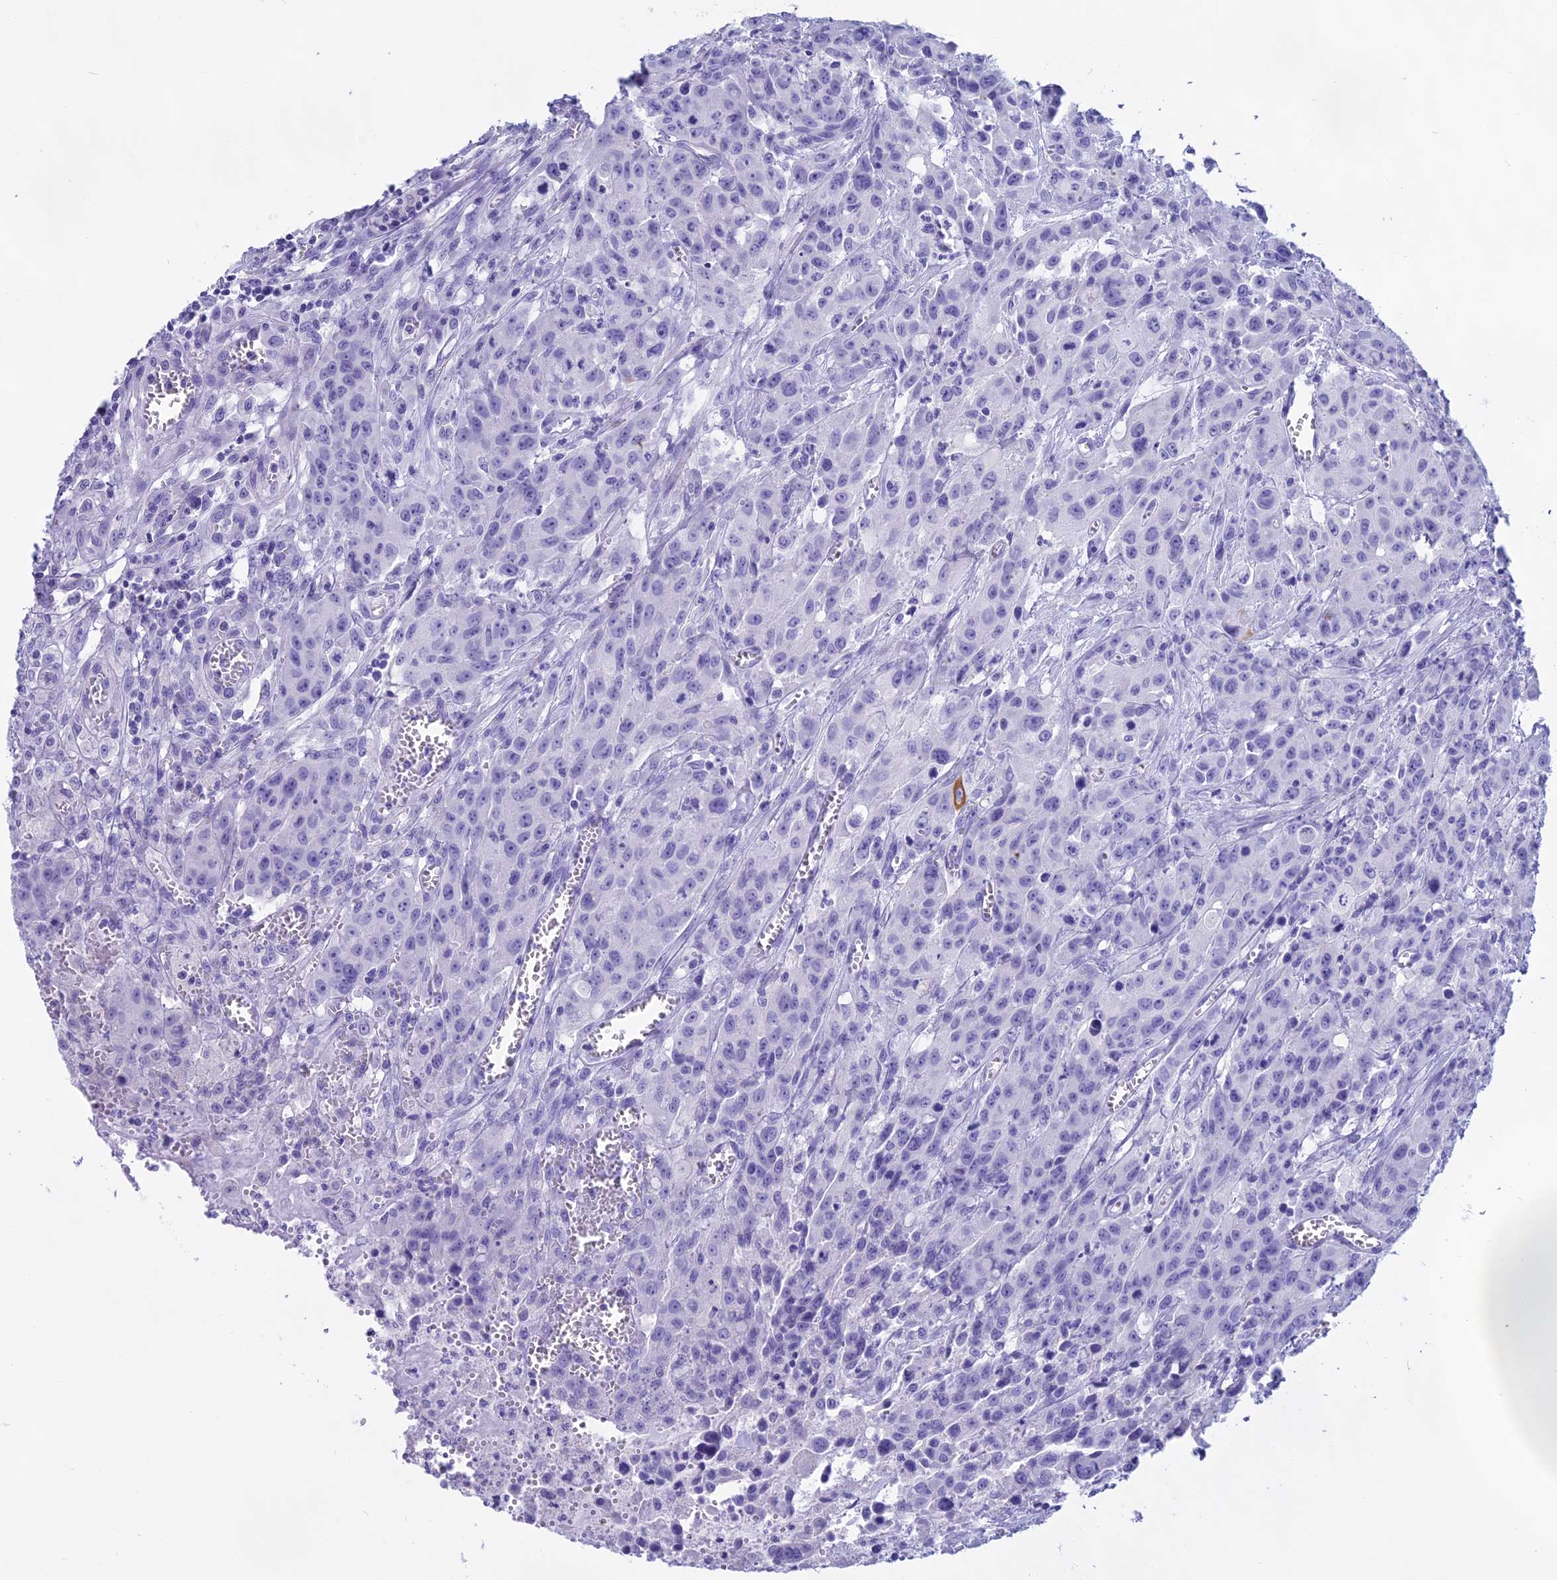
{"staining": {"intensity": "negative", "quantity": "none", "location": "none"}, "tissue": "colorectal cancer", "cell_type": "Tumor cells", "image_type": "cancer", "snomed": [{"axis": "morphology", "description": "Adenocarcinoma, NOS"}, {"axis": "topography", "description": "Colon"}], "caption": "This is an IHC micrograph of human colorectal cancer. There is no expression in tumor cells.", "gene": "CGB2", "patient": {"sex": "male", "age": 62}}